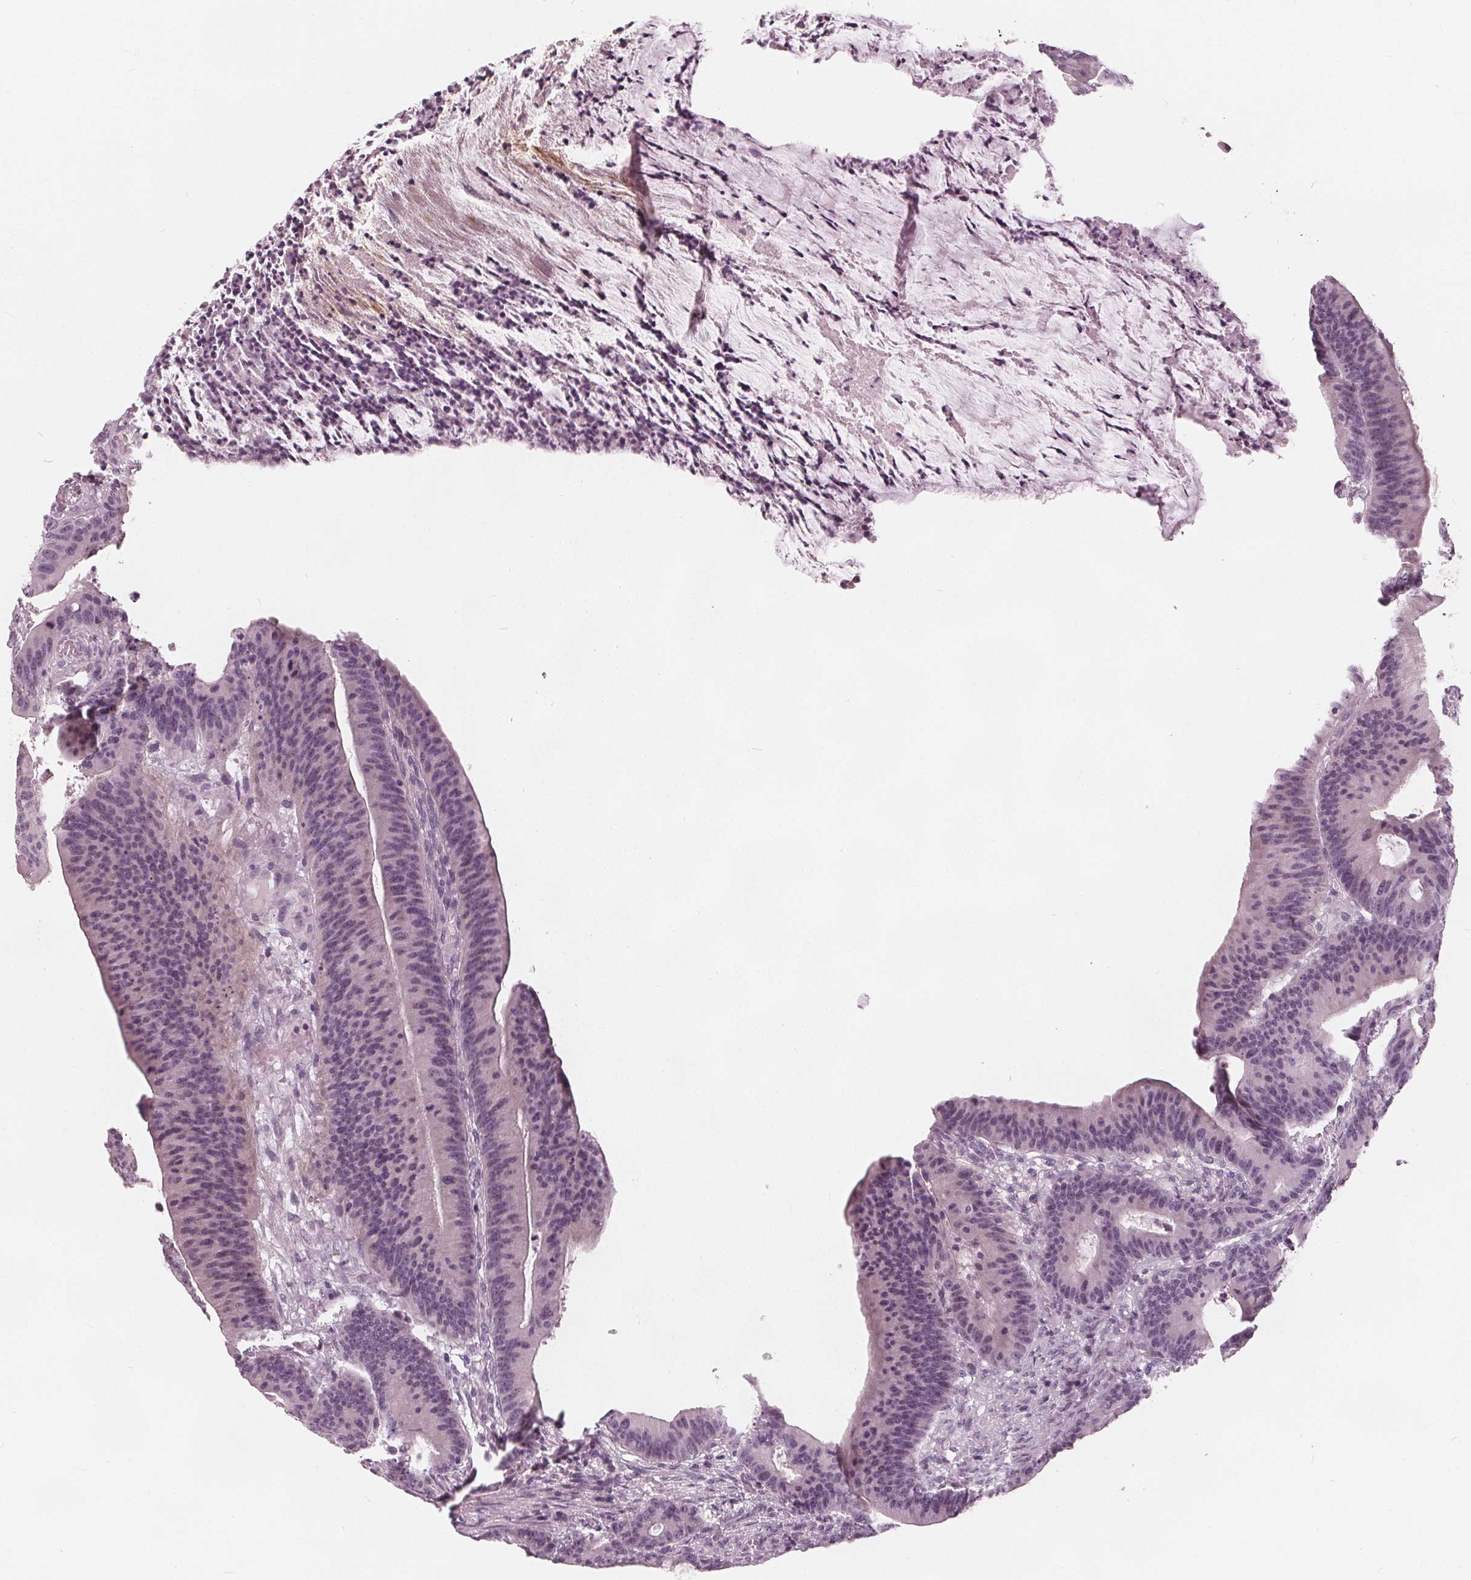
{"staining": {"intensity": "negative", "quantity": "none", "location": "none"}, "tissue": "colorectal cancer", "cell_type": "Tumor cells", "image_type": "cancer", "snomed": [{"axis": "morphology", "description": "Adenocarcinoma, NOS"}, {"axis": "topography", "description": "Colon"}], "caption": "High magnification brightfield microscopy of colorectal cancer (adenocarcinoma) stained with DAB (3,3'-diaminobenzidine) (brown) and counterstained with hematoxylin (blue): tumor cells show no significant positivity.", "gene": "SAT2", "patient": {"sex": "female", "age": 78}}